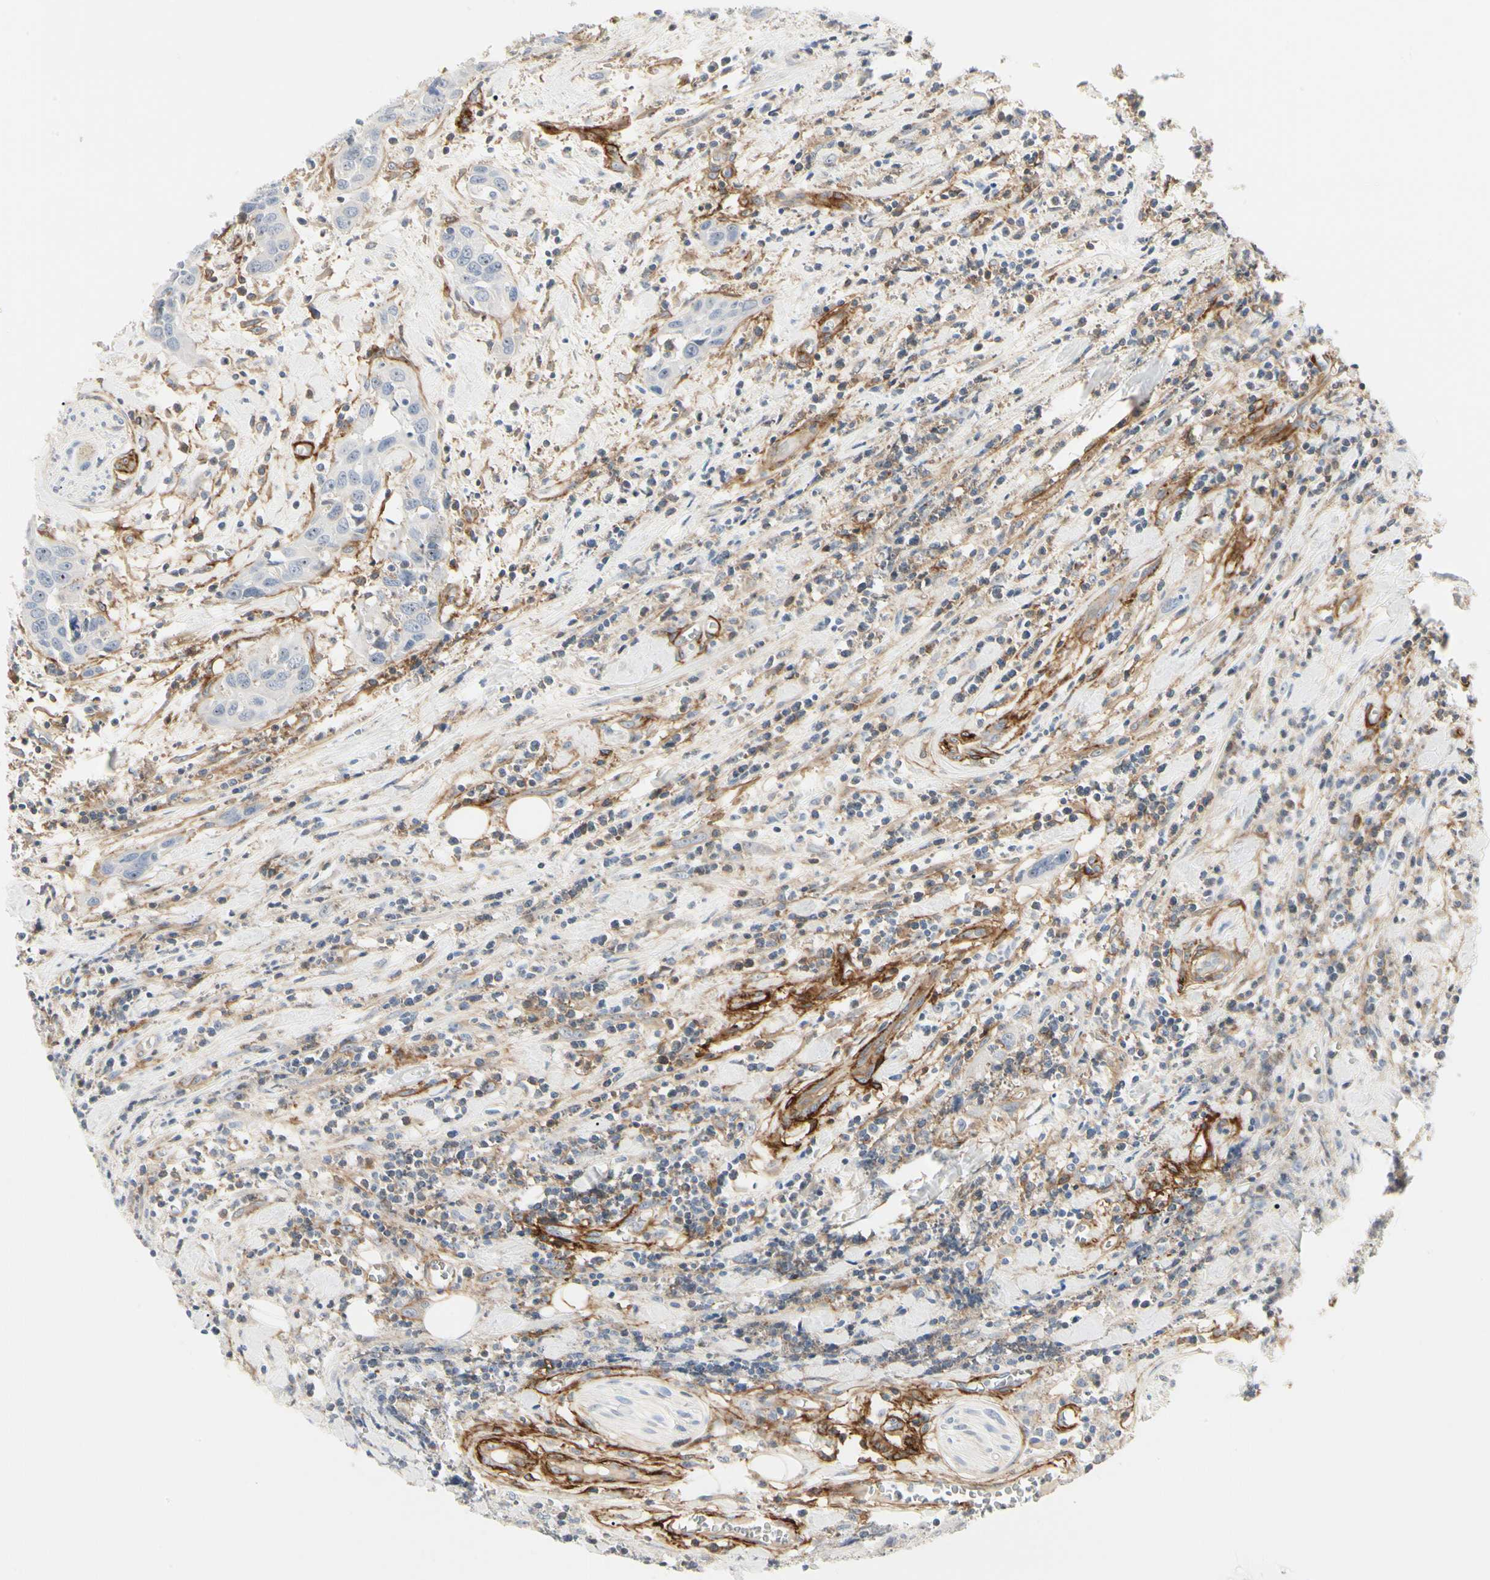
{"staining": {"intensity": "negative", "quantity": "none", "location": "none"}, "tissue": "head and neck cancer", "cell_type": "Tumor cells", "image_type": "cancer", "snomed": [{"axis": "morphology", "description": "Squamous cell carcinoma, NOS"}, {"axis": "topography", "description": "Oral tissue"}, {"axis": "topography", "description": "Head-Neck"}], "caption": "This is an immunohistochemistry micrograph of head and neck cancer. There is no expression in tumor cells.", "gene": "GGT5", "patient": {"sex": "female", "age": 50}}